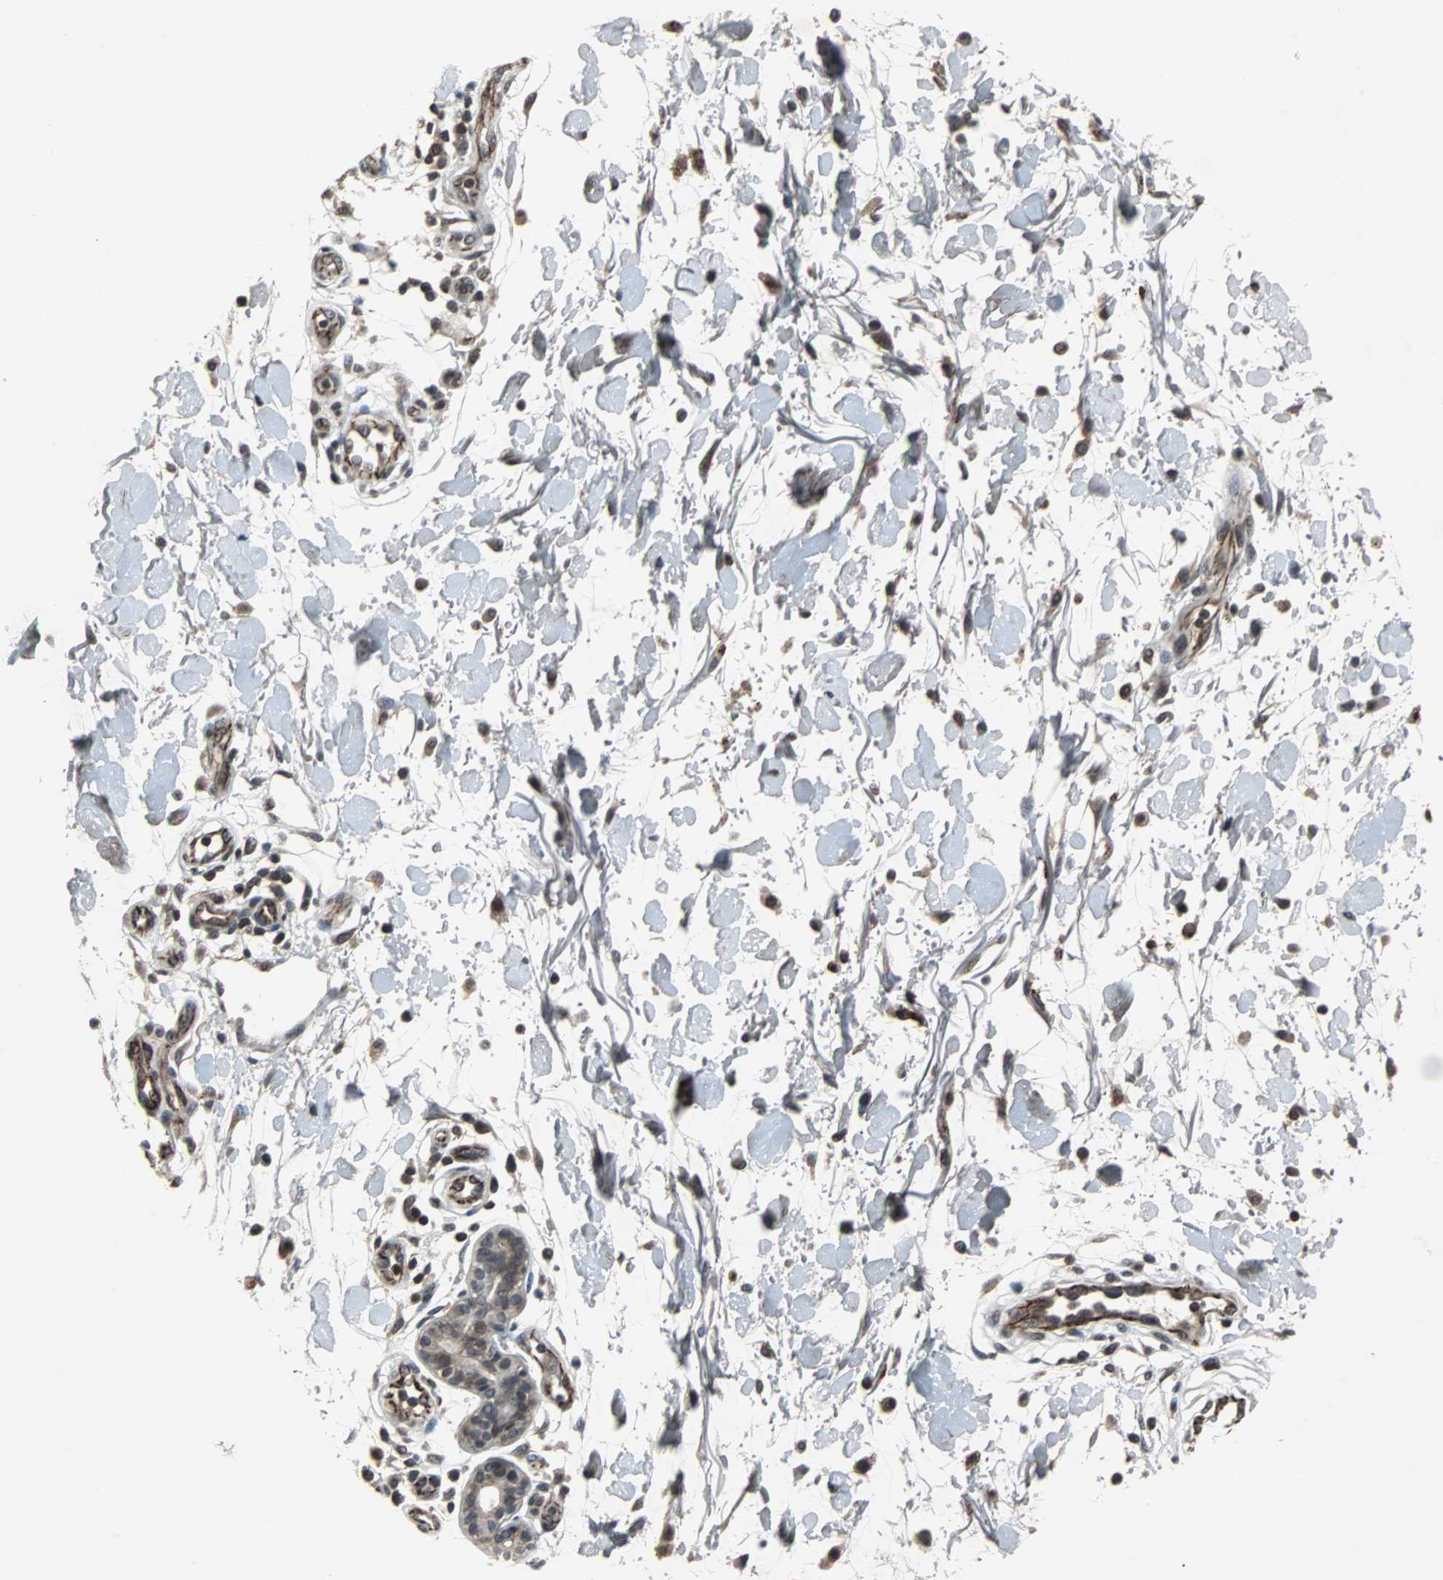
{"staining": {"intensity": "weak", "quantity": ">75%", "location": "cytoplasmic/membranous"}, "tissue": "melanoma", "cell_type": "Tumor cells", "image_type": "cancer", "snomed": [{"axis": "morphology", "description": "Malignant melanoma, NOS"}, {"axis": "topography", "description": "Skin"}], "caption": "Melanoma stained with a protein marker demonstrates weak staining in tumor cells.", "gene": "LSR", "patient": {"sex": "female", "age": 81}}